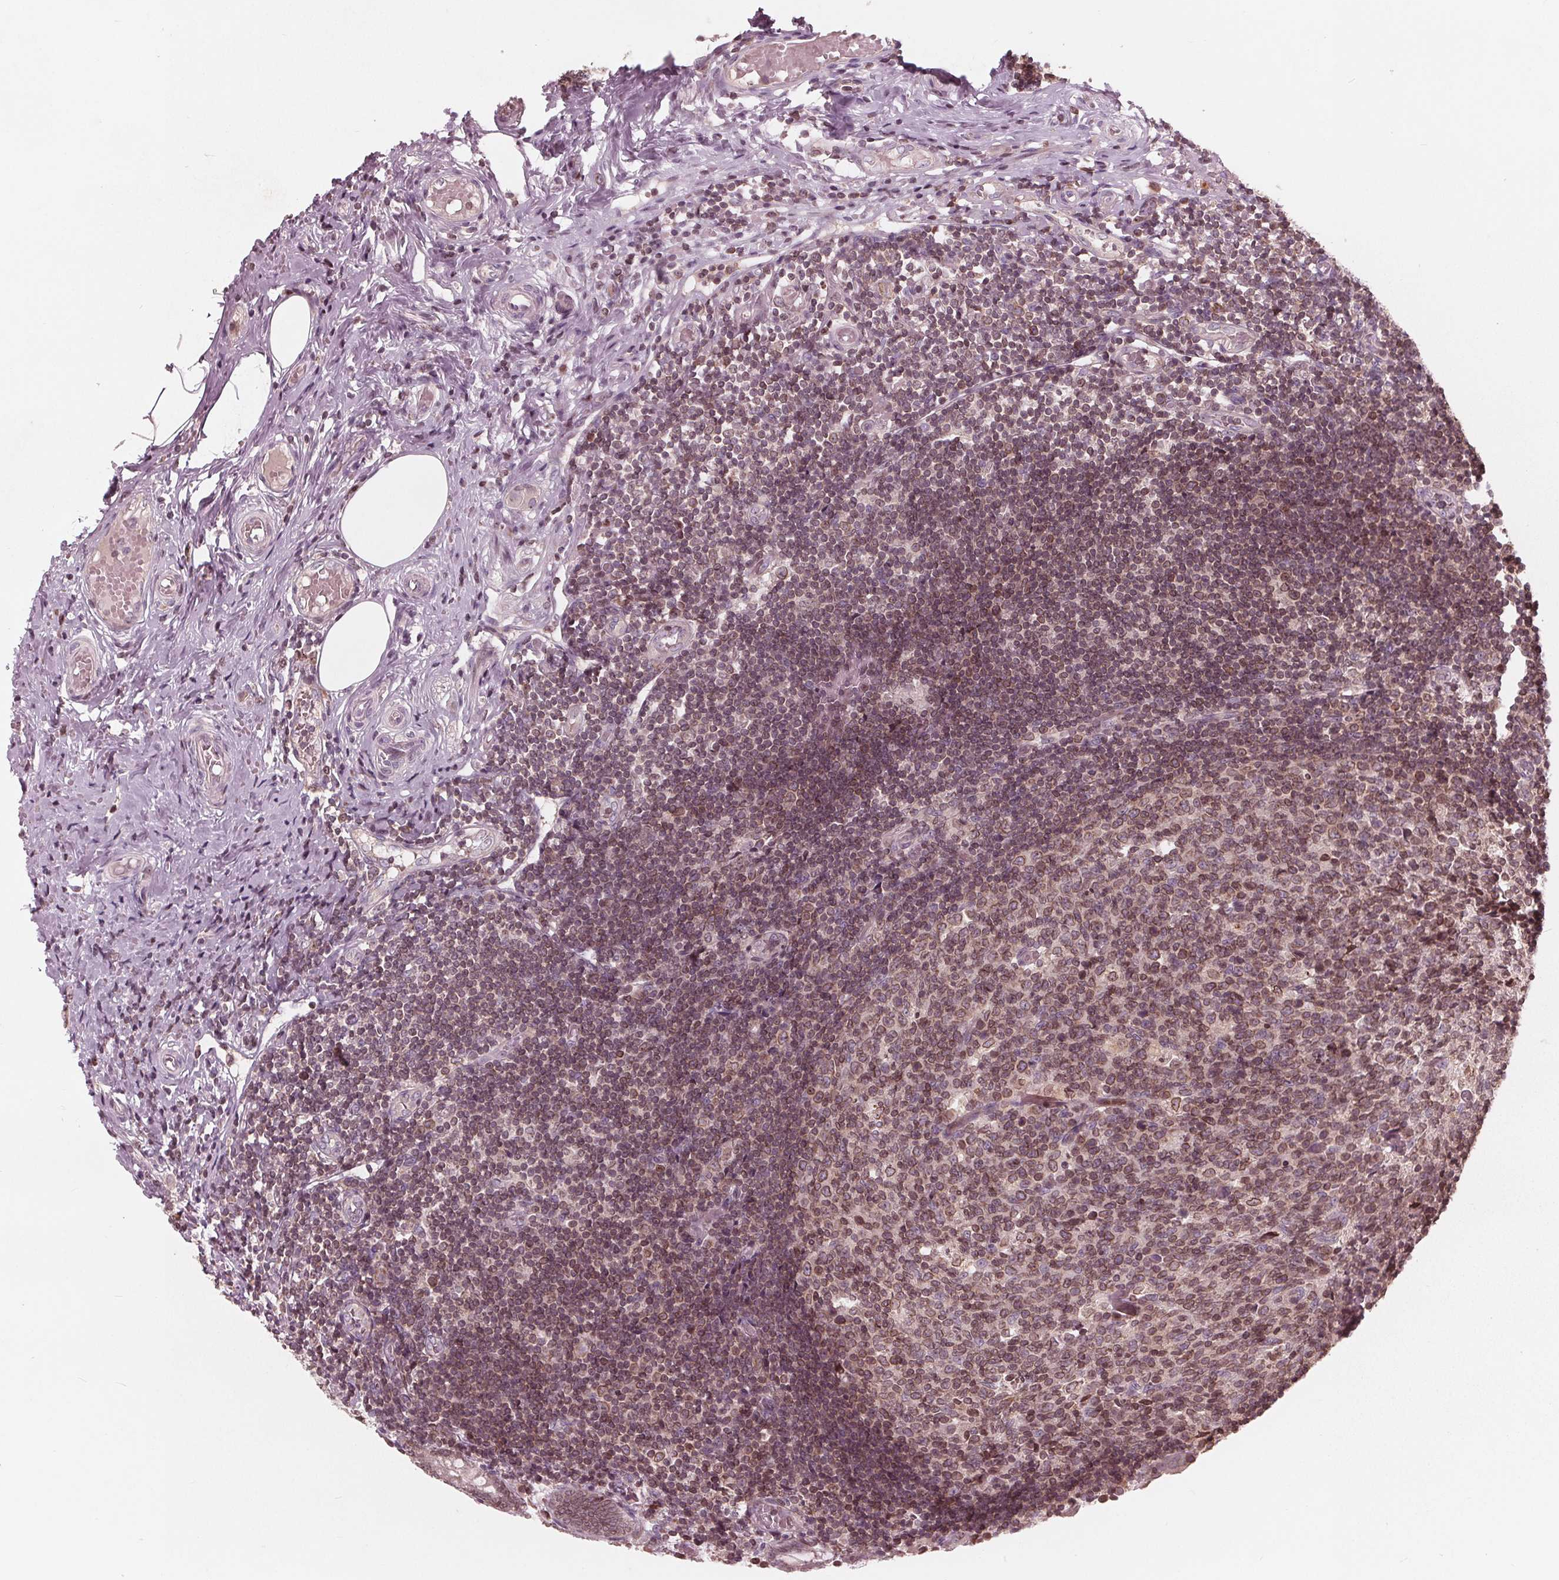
{"staining": {"intensity": "weak", "quantity": "25%-75%", "location": "cytoplasmic/membranous,nuclear"}, "tissue": "appendix", "cell_type": "Glandular cells", "image_type": "normal", "snomed": [{"axis": "morphology", "description": "Normal tissue, NOS"}, {"axis": "topography", "description": "Appendix"}], "caption": "Glandular cells demonstrate low levels of weak cytoplasmic/membranous,nuclear staining in about 25%-75% of cells in normal human appendix.", "gene": "NUP210", "patient": {"sex": "female", "age": 32}}